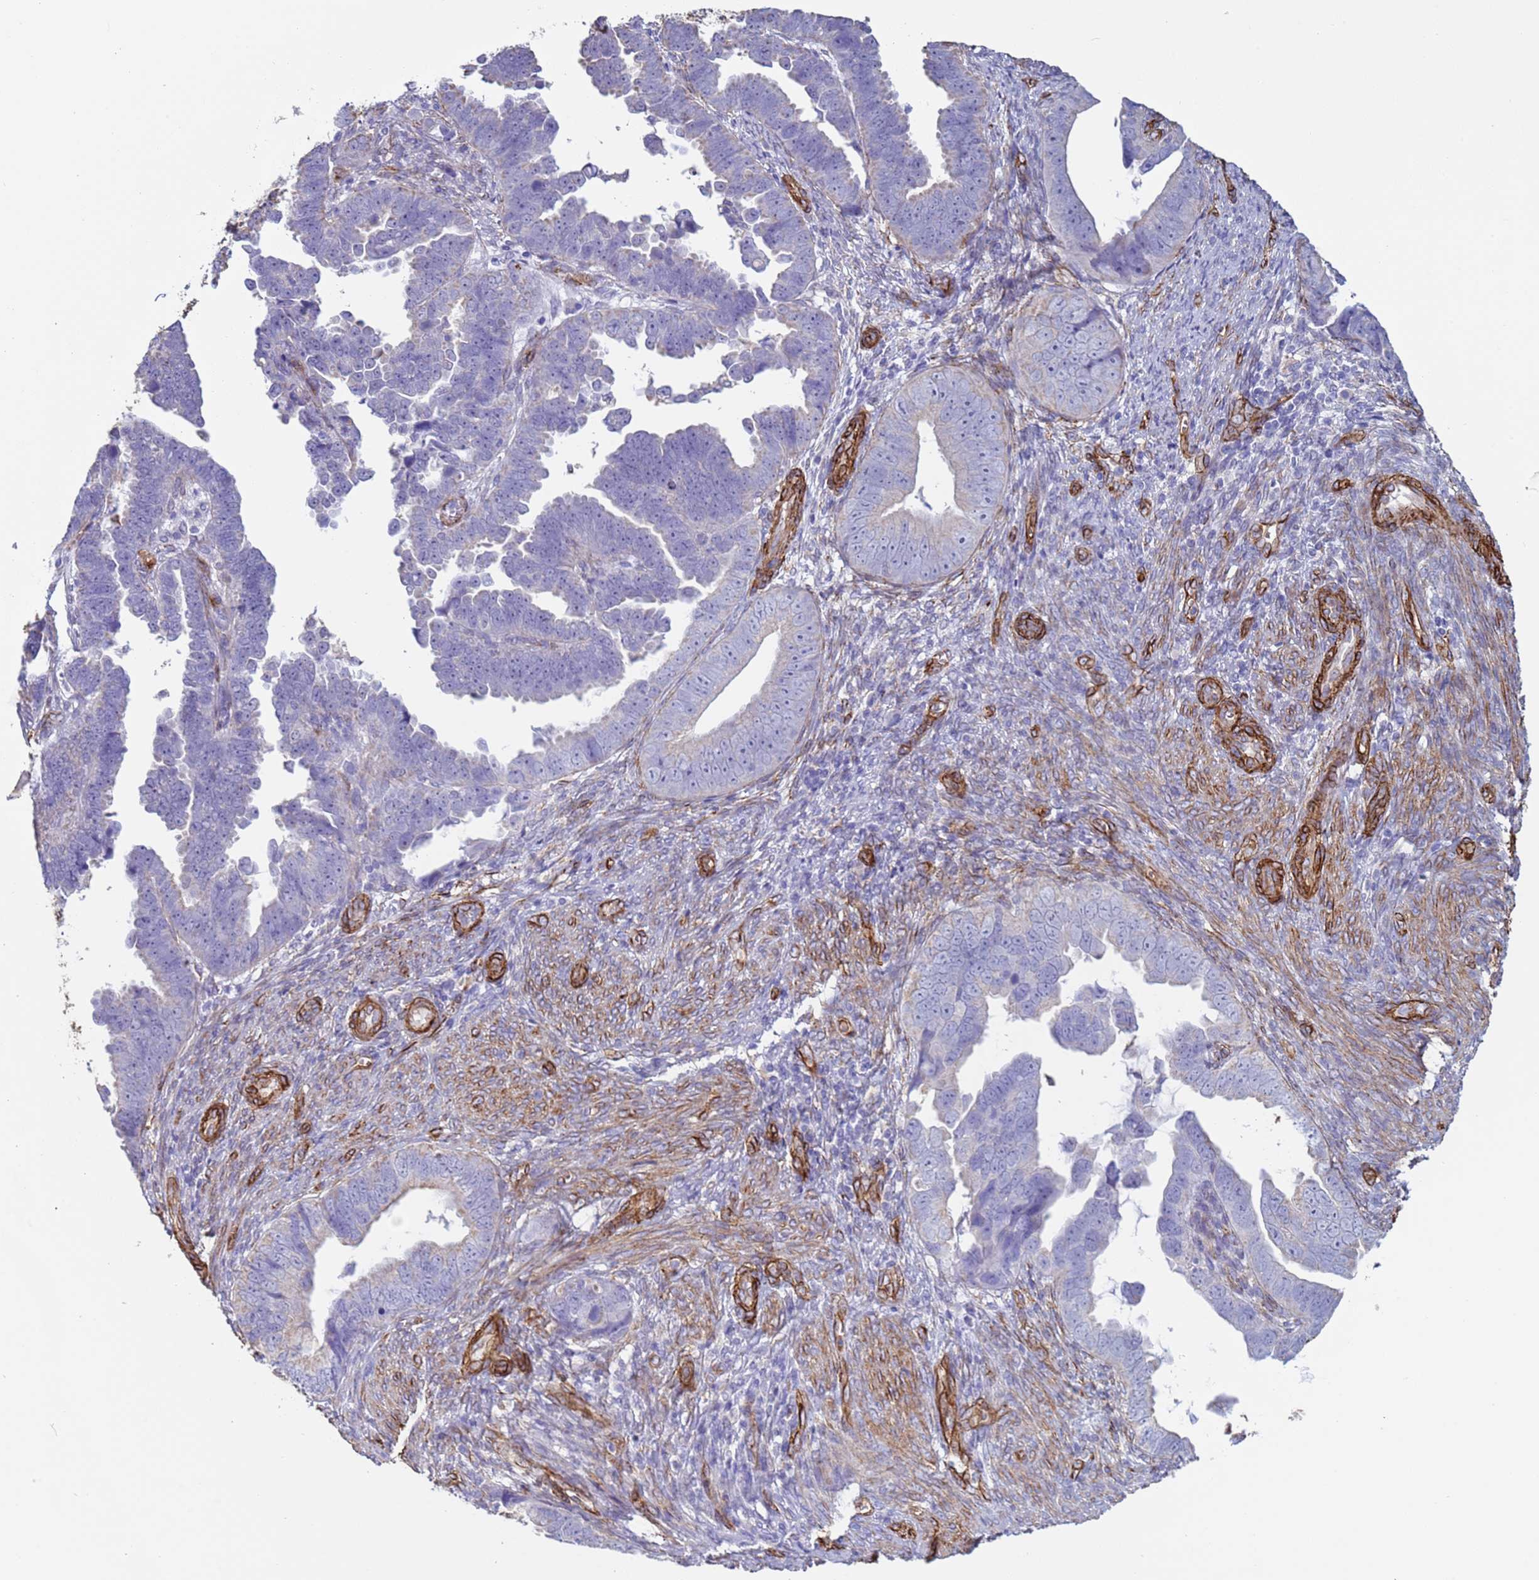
{"staining": {"intensity": "negative", "quantity": "none", "location": "none"}, "tissue": "endometrial cancer", "cell_type": "Tumor cells", "image_type": "cancer", "snomed": [{"axis": "morphology", "description": "Adenocarcinoma, NOS"}, {"axis": "topography", "description": "Endometrium"}], "caption": "Immunohistochemical staining of endometrial cancer exhibits no significant positivity in tumor cells.", "gene": "GASK1A", "patient": {"sex": "female", "age": 75}}